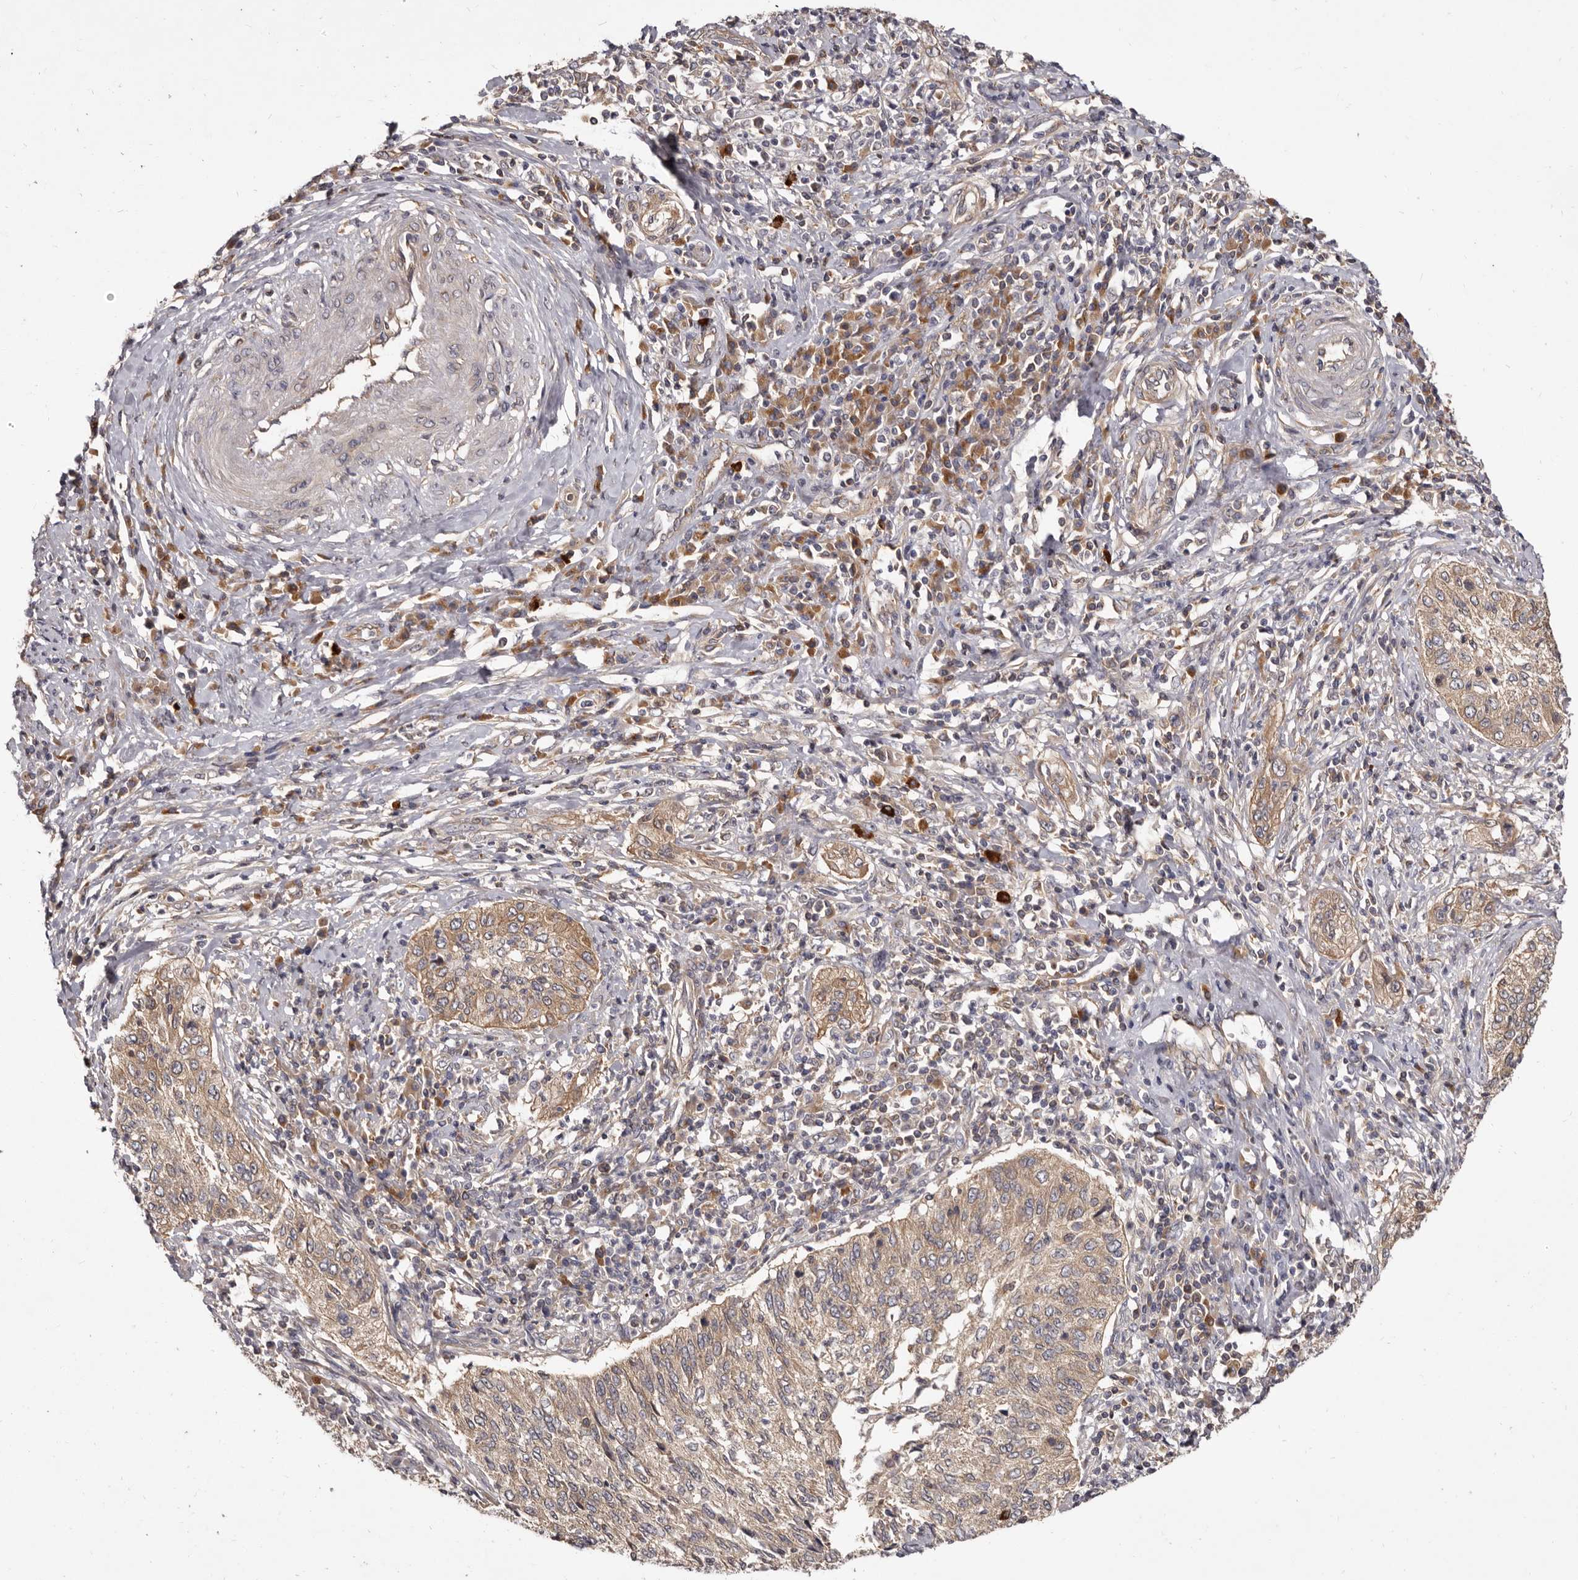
{"staining": {"intensity": "moderate", "quantity": ">75%", "location": "cytoplasmic/membranous"}, "tissue": "cervical cancer", "cell_type": "Tumor cells", "image_type": "cancer", "snomed": [{"axis": "morphology", "description": "Squamous cell carcinoma, NOS"}, {"axis": "topography", "description": "Cervix"}], "caption": "Immunohistochemistry (IHC) (DAB (3,3'-diaminobenzidine)) staining of squamous cell carcinoma (cervical) displays moderate cytoplasmic/membranous protein positivity in about >75% of tumor cells.", "gene": "ADAMTS20", "patient": {"sex": "female", "age": 30}}